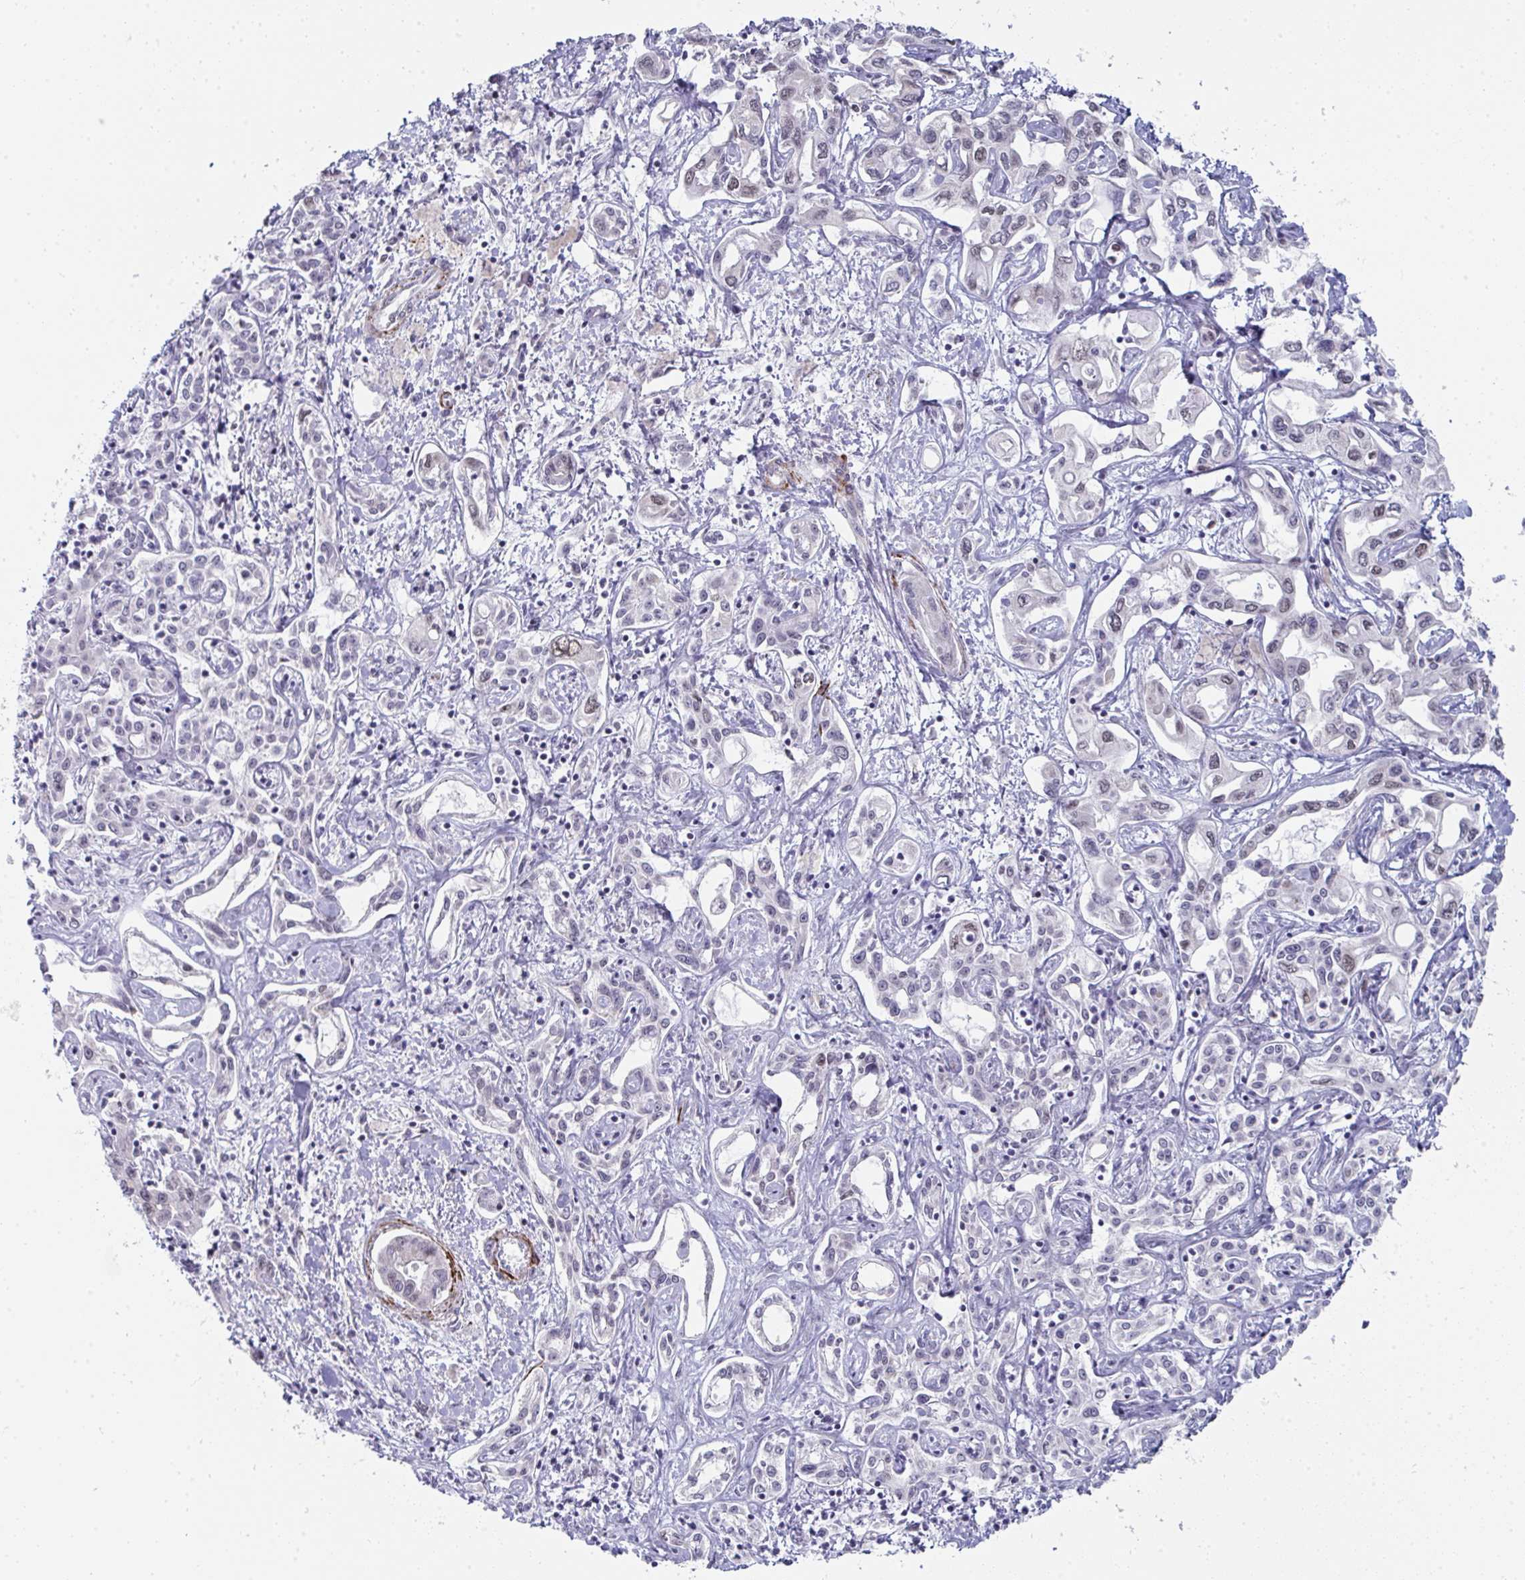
{"staining": {"intensity": "negative", "quantity": "none", "location": "none"}, "tissue": "liver cancer", "cell_type": "Tumor cells", "image_type": "cancer", "snomed": [{"axis": "morphology", "description": "Cholangiocarcinoma"}, {"axis": "topography", "description": "Liver"}], "caption": "This is an immunohistochemistry (IHC) image of human liver cancer. There is no positivity in tumor cells.", "gene": "GINS2", "patient": {"sex": "female", "age": 64}}